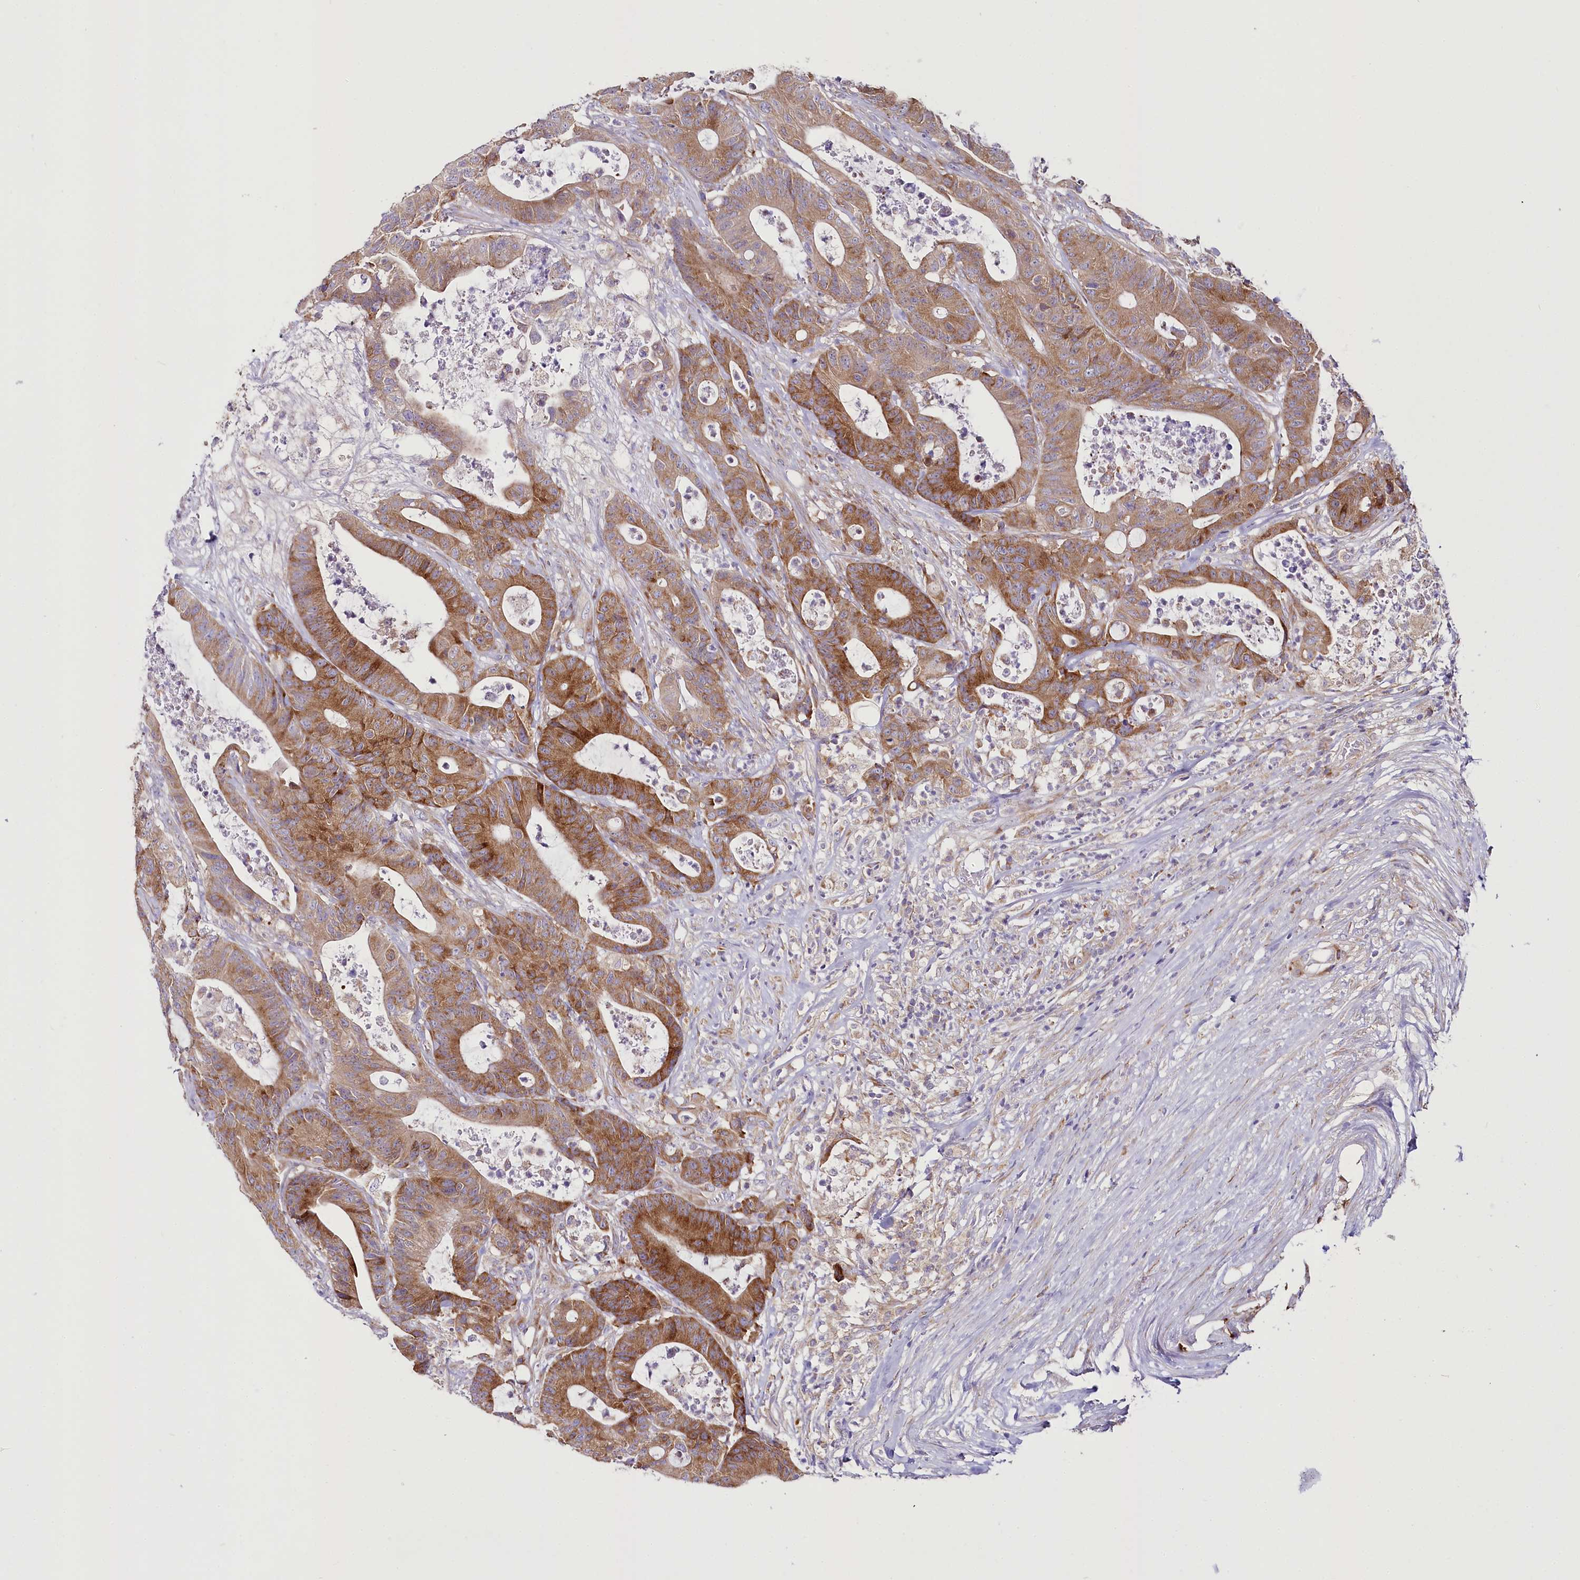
{"staining": {"intensity": "moderate", "quantity": "25%-75%", "location": "cytoplasmic/membranous"}, "tissue": "colorectal cancer", "cell_type": "Tumor cells", "image_type": "cancer", "snomed": [{"axis": "morphology", "description": "Adenocarcinoma, NOS"}, {"axis": "topography", "description": "Colon"}], "caption": "IHC micrograph of human colorectal cancer (adenocarcinoma) stained for a protein (brown), which demonstrates medium levels of moderate cytoplasmic/membranous positivity in approximately 25%-75% of tumor cells.", "gene": "THUMPD3", "patient": {"sex": "female", "age": 84}}